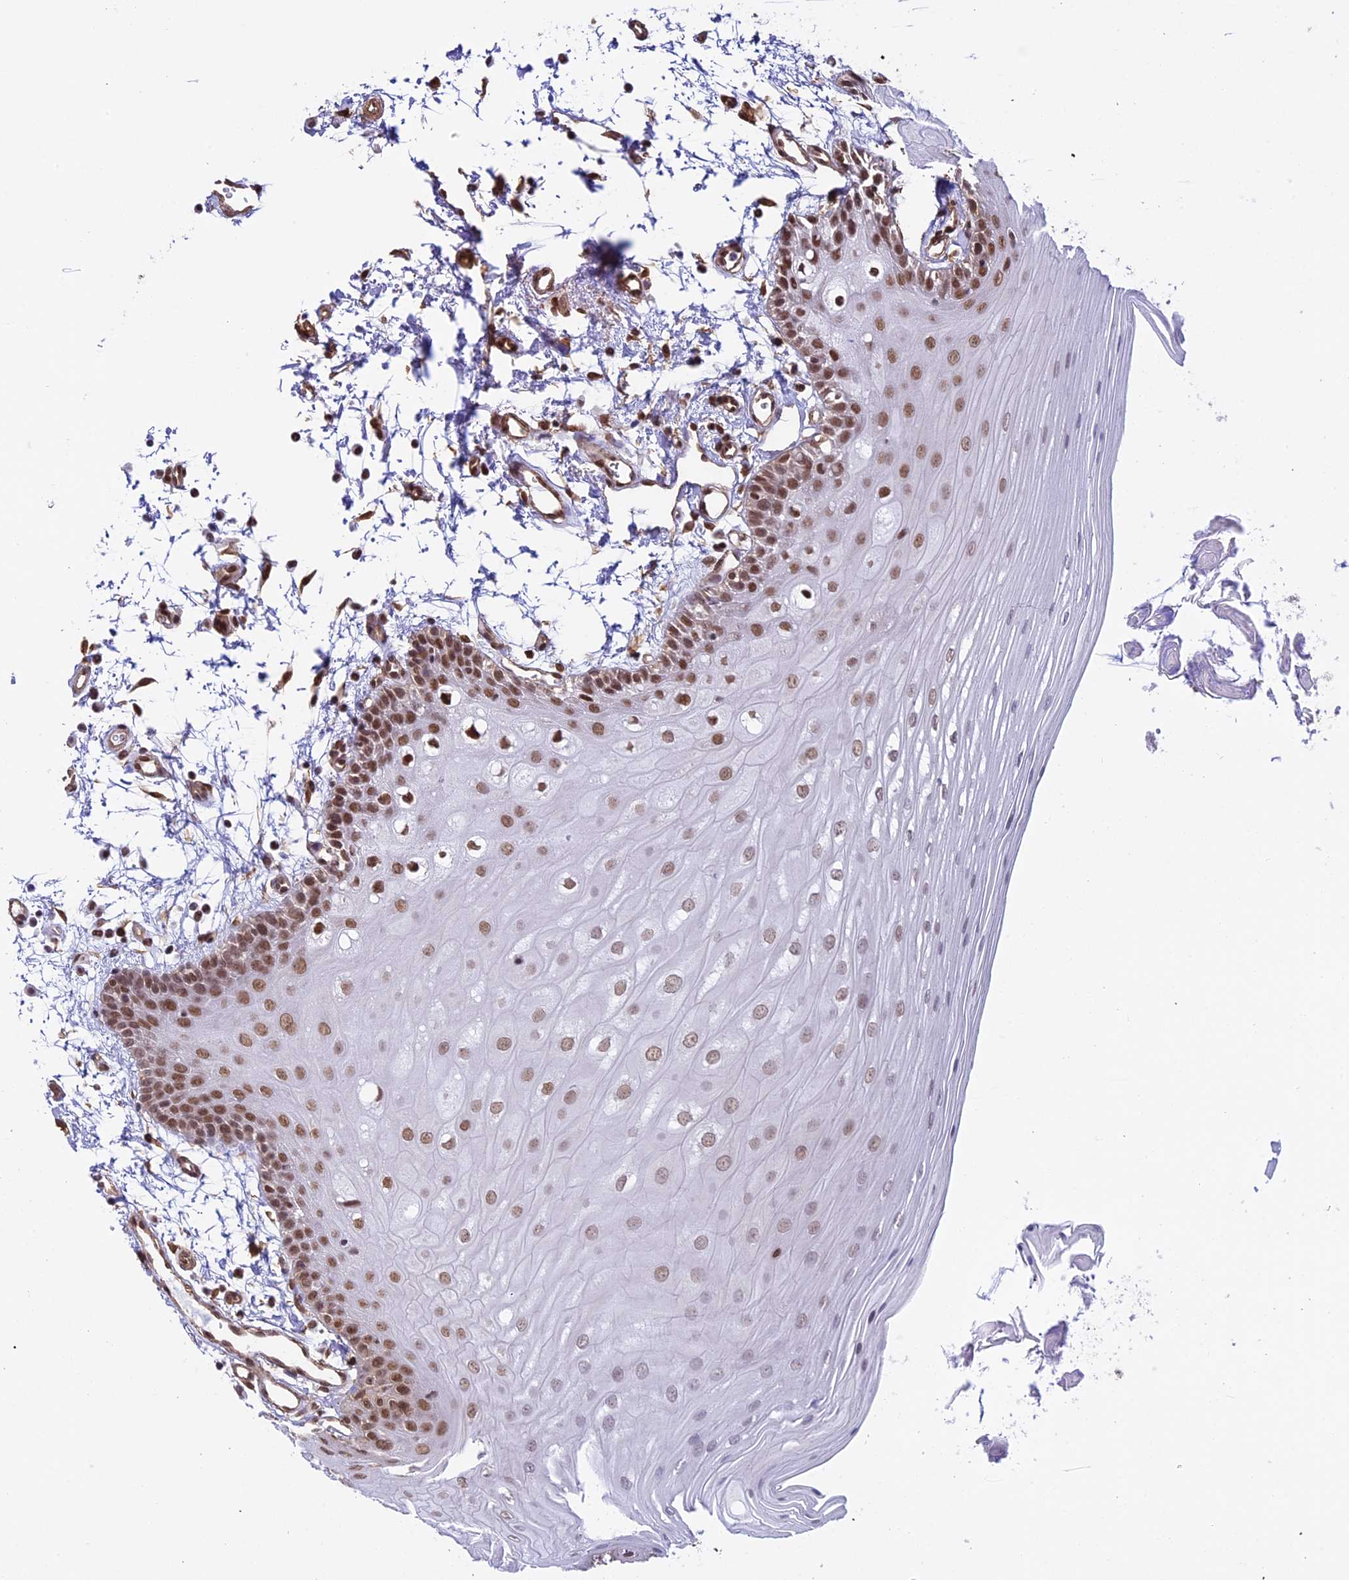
{"staining": {"intensity": "strong", "quantity": "25%-75%", "location": "nuclear"}, "tissue": "oral mucosa", "cell_type": "Squamous epithelial cells", "image_type": "normal", "snomed": [{"axis": "morphology", "description": "Normal tissue, NOS"}, {"axis": "topography", "description": "Oral tissue"}, {"axis": "topography", "description": "Tounge, NOS"}], "caption": "This photomicrograph displays immunohistochemistry (IHC) staining of normal human oral mucosa, with high strong nuclear expression in approximately 25%-75% of squamous epithelial cells.", "gene": "MPHOSPH8", "patient": {"sex": "female", "age": 73}}